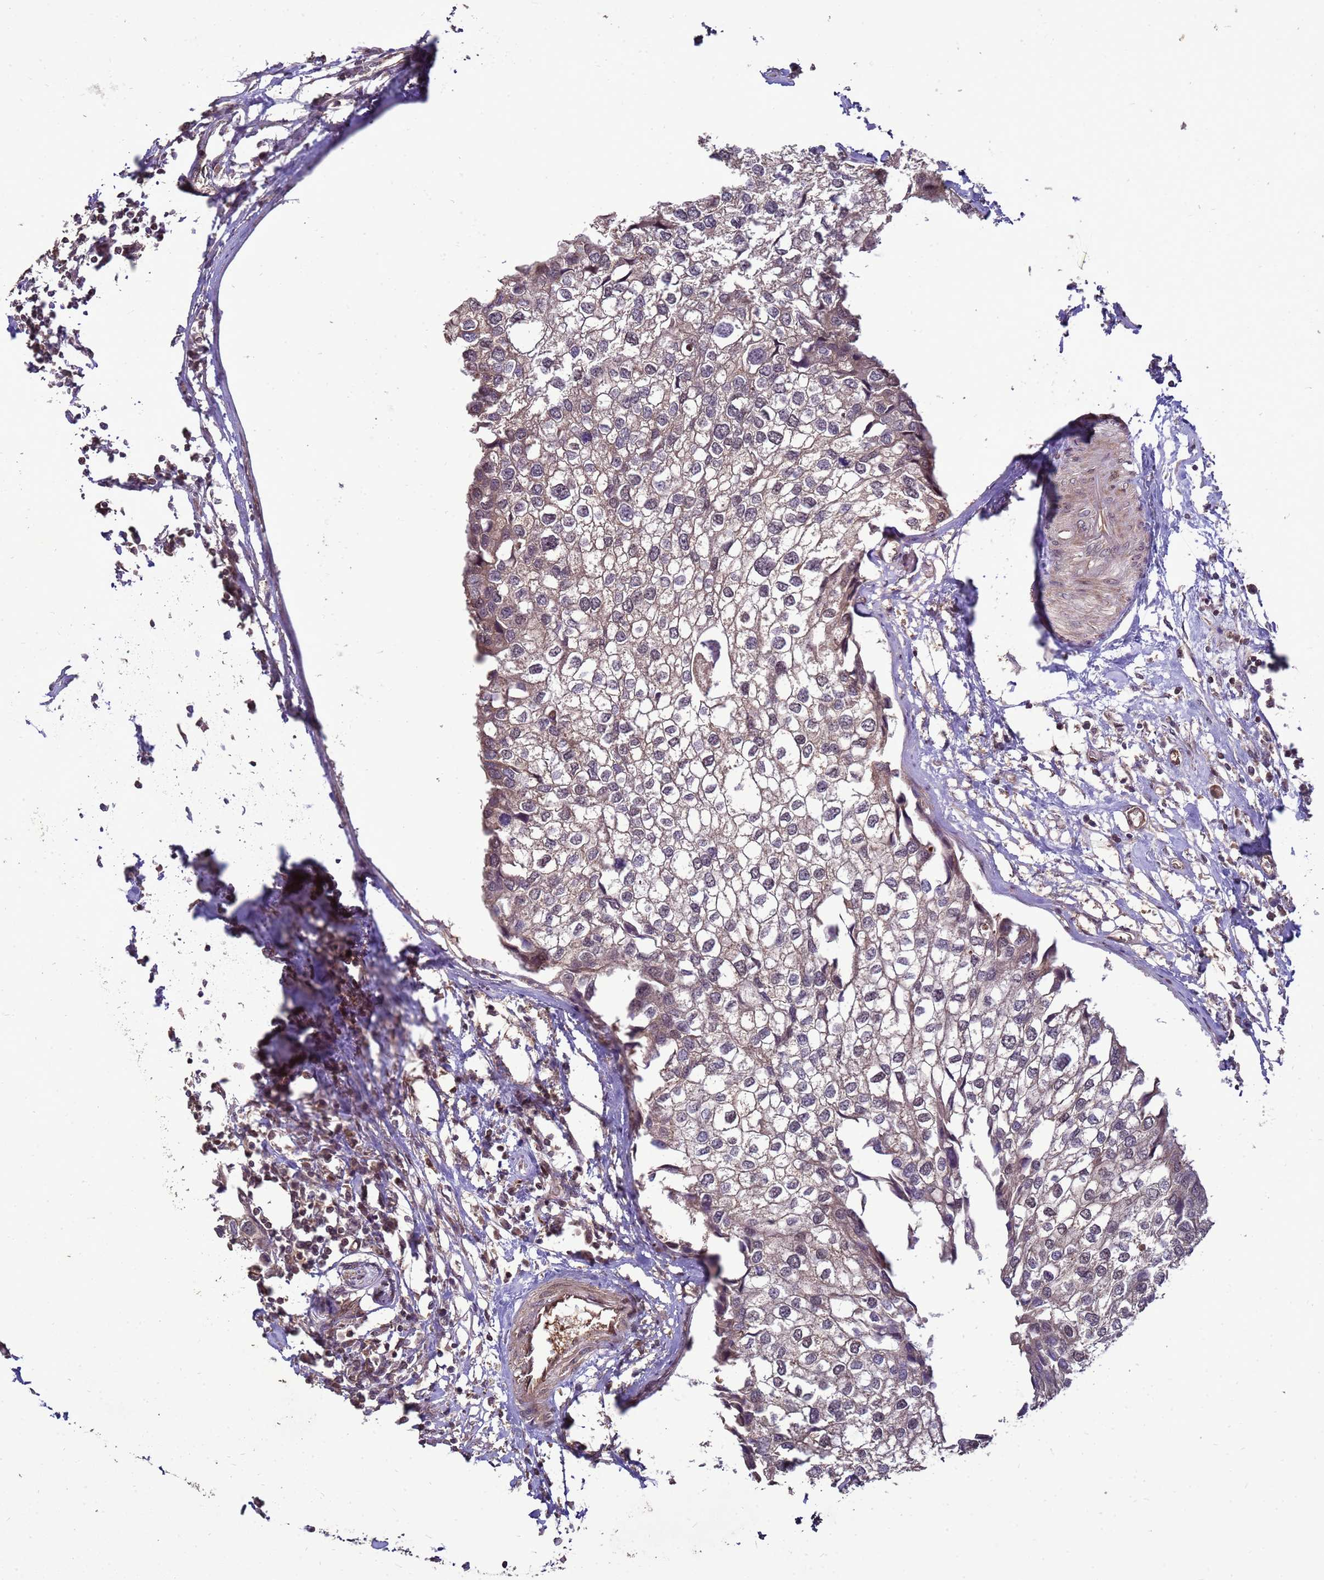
{"staining": {"intensity": "moderate", "quantity": "25%-75%", "location": "cytoplasmic/membranous,nuclear"}, "tissue": "urothelial cancer", "cell_type": "Tumor cells", "image_type": "cancer", "snomed": [{"axis": "morphology", "description": "Urothelial carcinoma, High grade"}, {"axis": "topography", "description": "Urinary bladder"}], "caption": "There is medium levels of moderate cytoplasmic/membranous and nuclear positivity in tumor cells of urothelial cancer, as demonstrated by immunohistochemical staining (brown color).", "gene": "CRBN", "patient": {"sex": "male", "age": 64}}